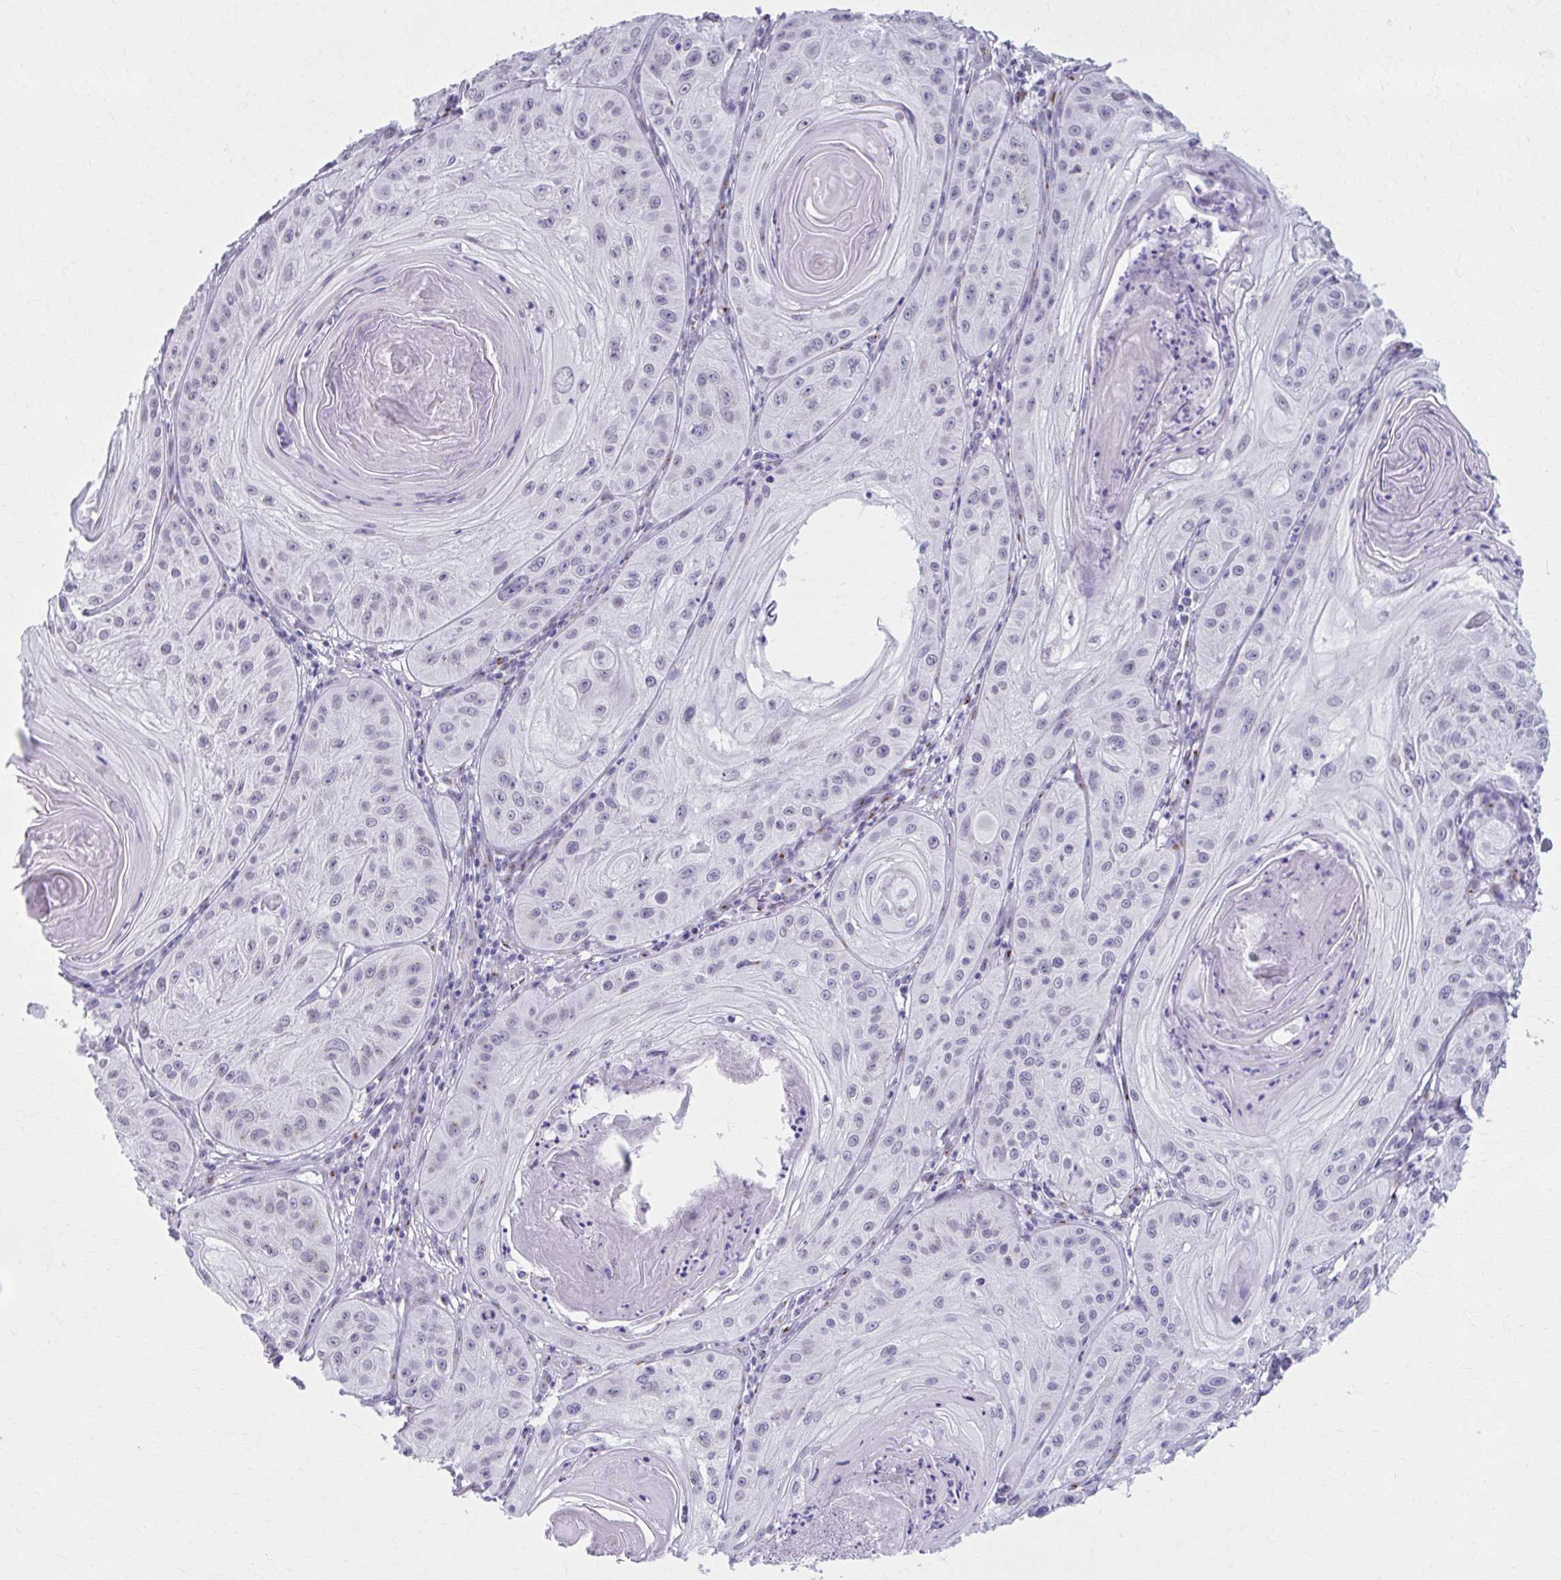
{"staining": {"intensity": "negative", "quantity": "none", "location": "none"}, "tissue": "skin cancer", "cell_type": "Tumor cells", "image_type": "cancer", "snomed": [{"axis": "morphology", "description": "Squamous cell carcinoma, NOS"}, {"axis": "topography", "description": "Skin"}], "caption": "Immunohistochemistry (IHC) of human skin cancer (squamous cell carcinoma) exhibits no expression in tumor cells.", "gene": "ZNF682", "patient": {"sex": "male", "age": 85}}